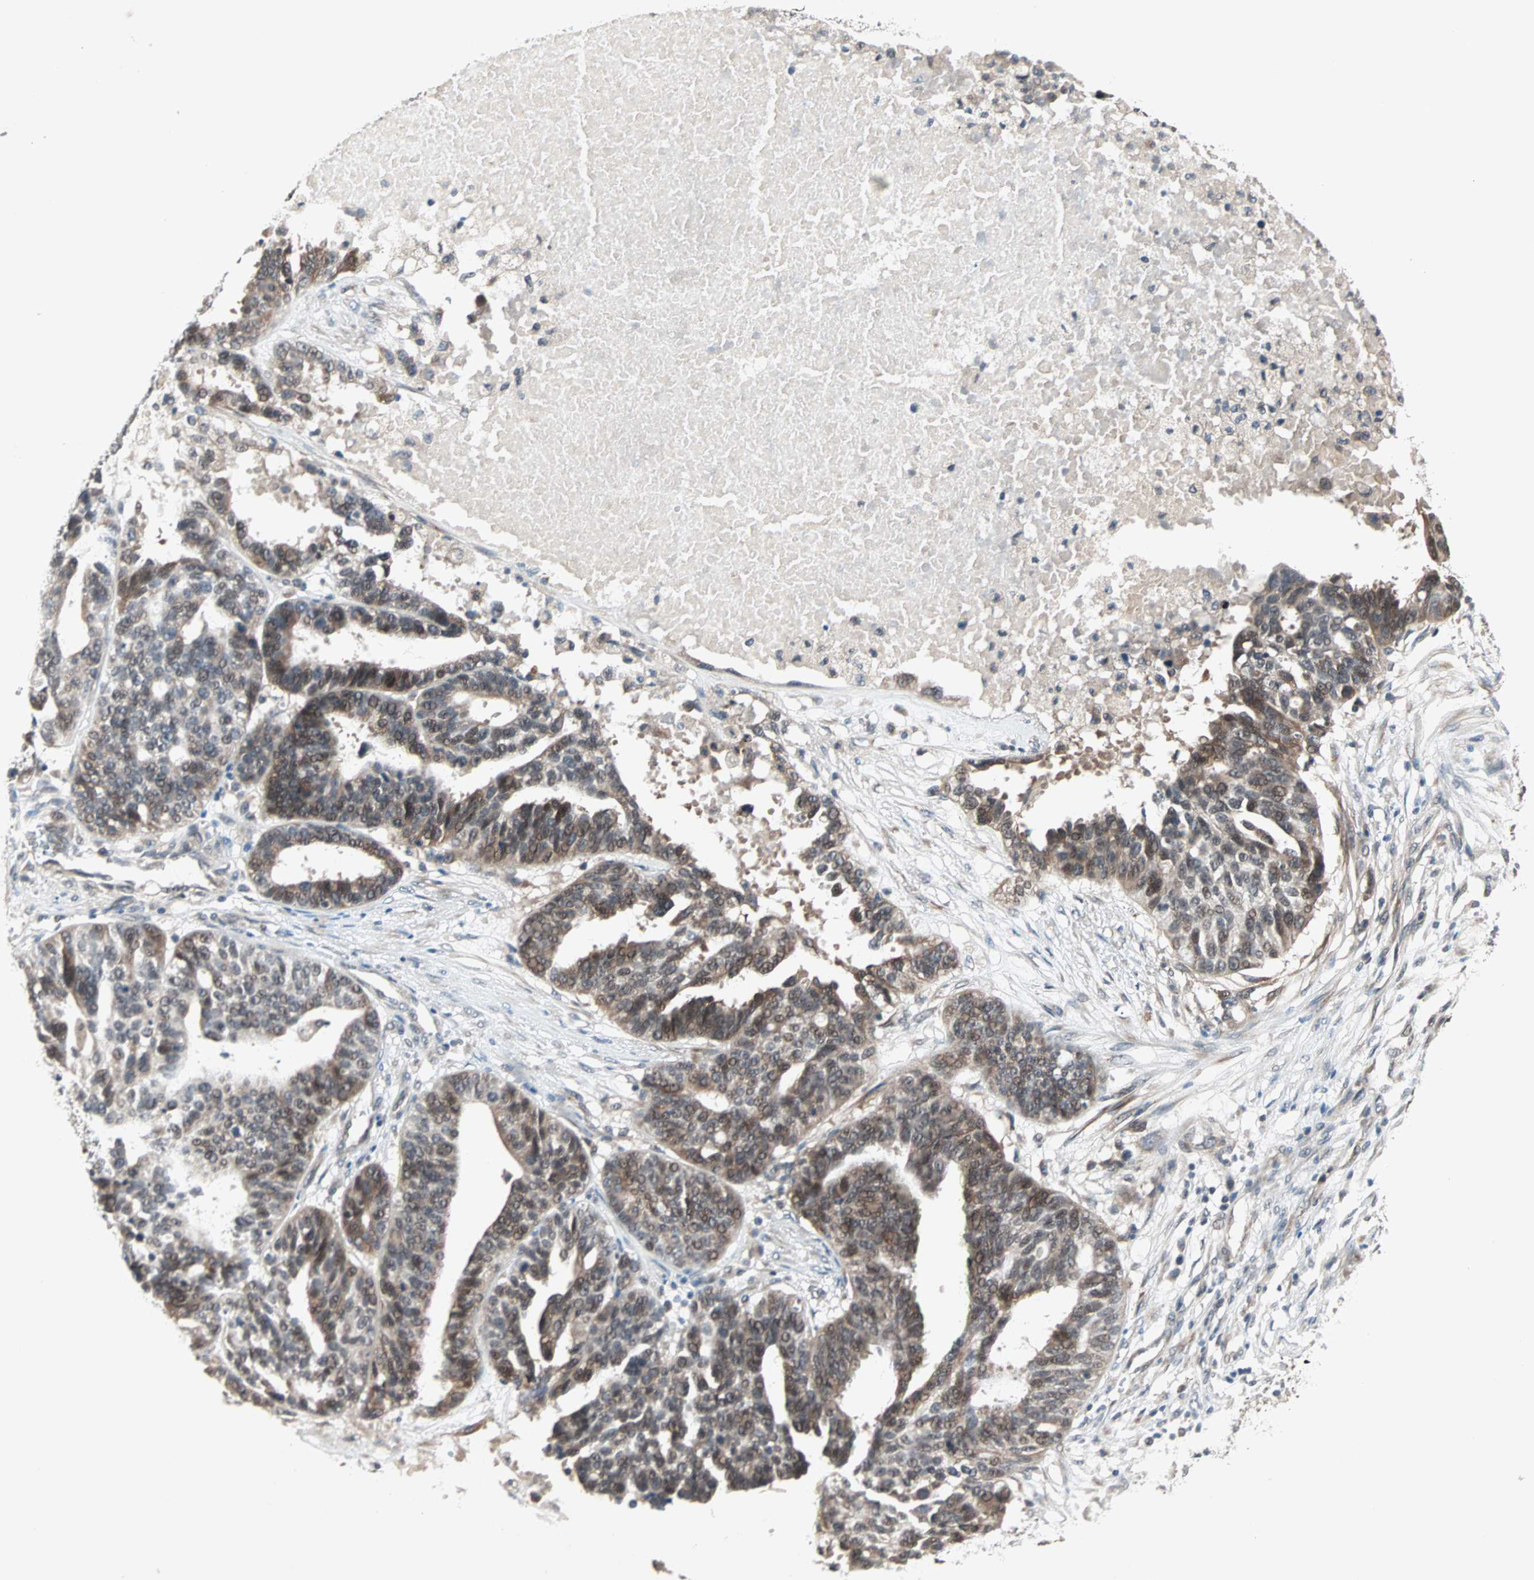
{"staining": {"intensity": "moderate", "quantity": "25%-75%", "location": "cytoplasmic/membranous,nuclear"}, "tissue": "ovarian cancer", "cell_type": "Tumor cells", "image_type": "cancer", "snomed": [{"axis": "morphology", "description": "Cystadenocarcinoma, serous, NOS"}, {"axis": "topography", "description": "Ovary"}], "caption": "Immunohistochemical staining of ovarian serous cystadenocarcinoma shows moderate cytoplasmic/membranous and nuclear protein expression in approximately 25%-75% of tumor cells.", "gene": "PGBD1", "patient": {"sex": "female", "age": 59}}